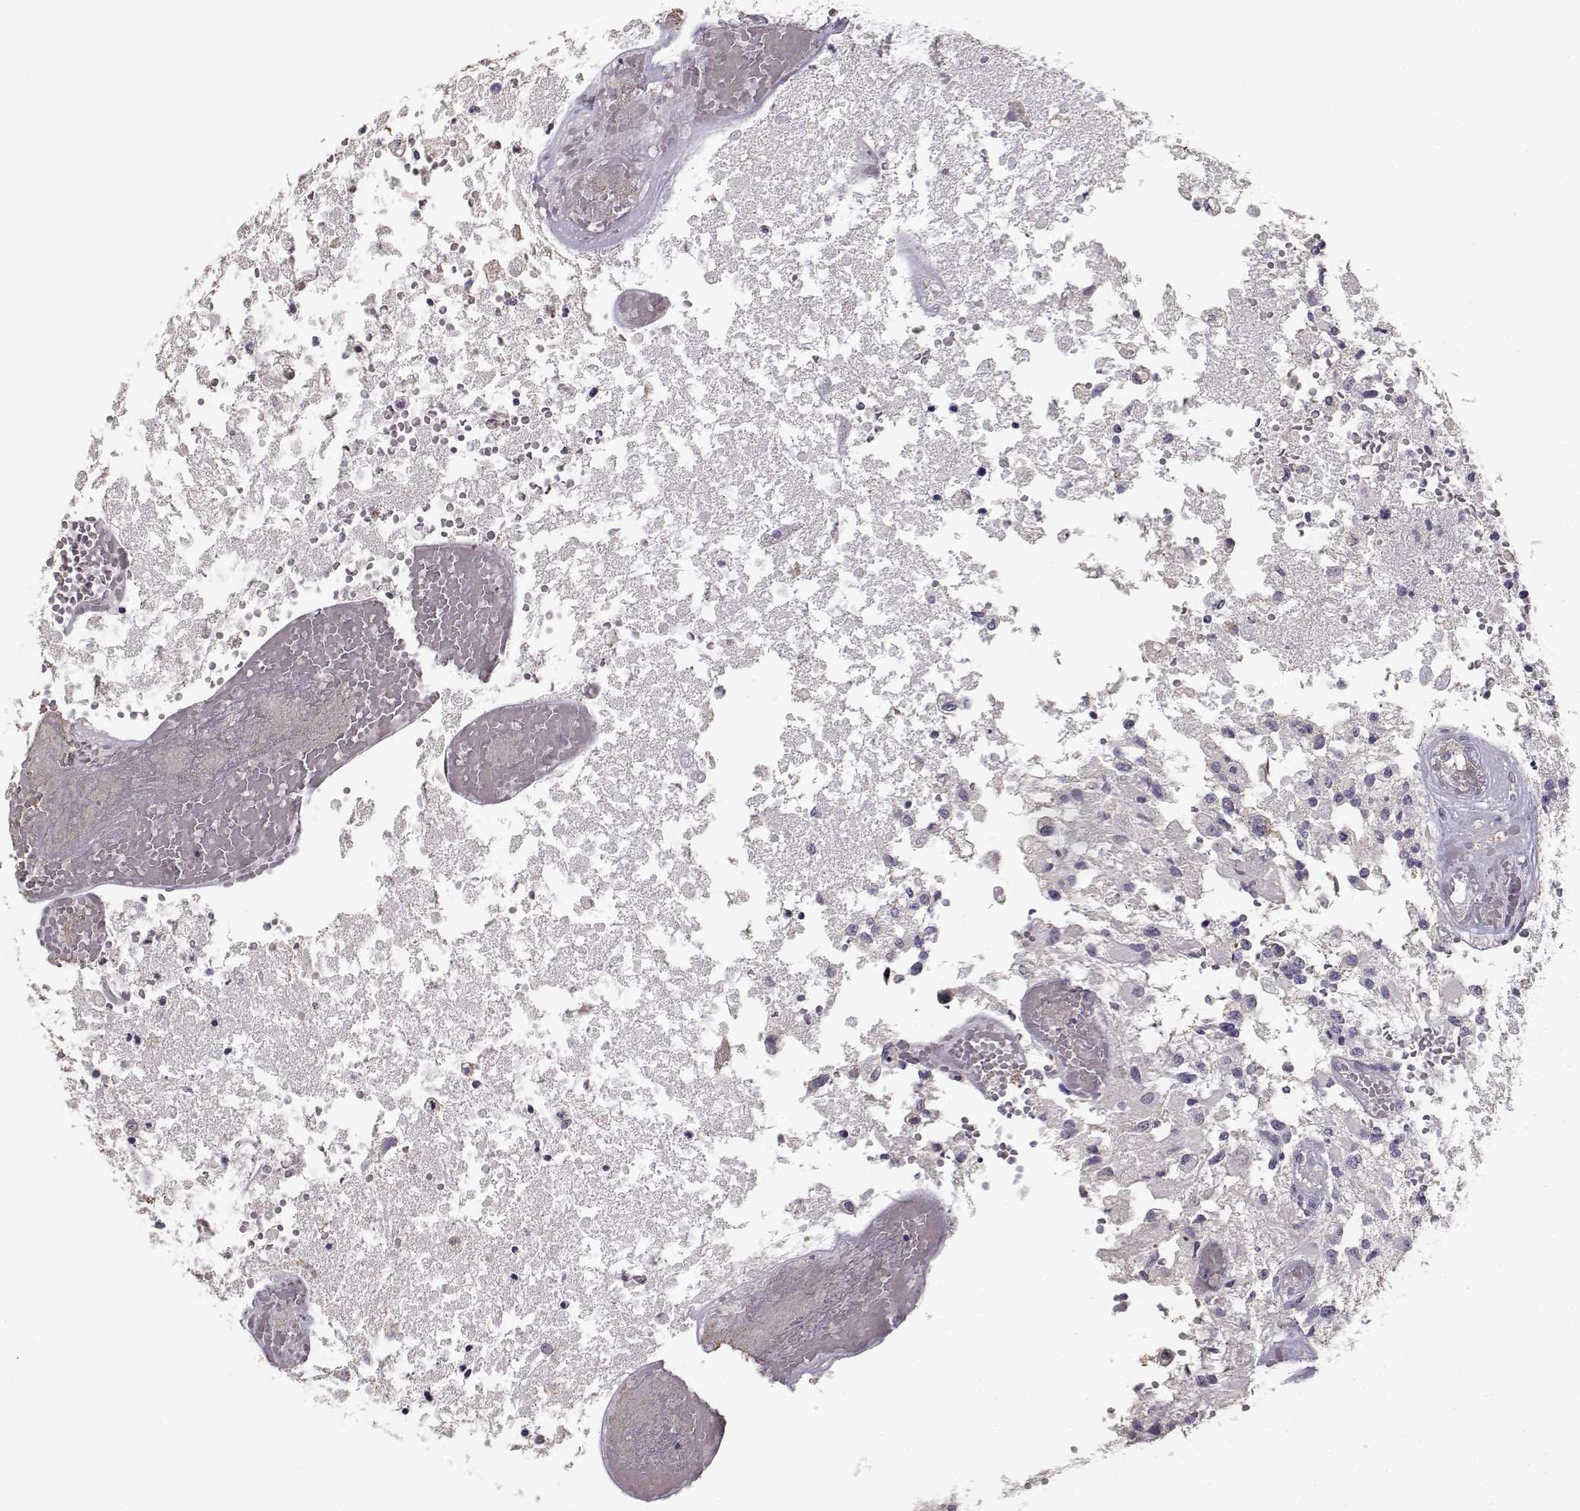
{"staining": {"intensity": "negative", "quantity": "none", "location": "none"}, "tissue": "glioma", "cell_type": "Tumor cells", "image_type": "cancer", "snomed": [{"axis": "morphology", "description": "Glioma, malignant, High grade"}, {"axis": "topography", "description": "Brain"}], "caption": "This is a photomicrograph of IHC staining of glioma, which shows no expression in tumor cells. (DAB immunohistochemistry (IHC), high magnification).", "gene": "UROC1", "patient": {"sex": "female", "age": 63}}